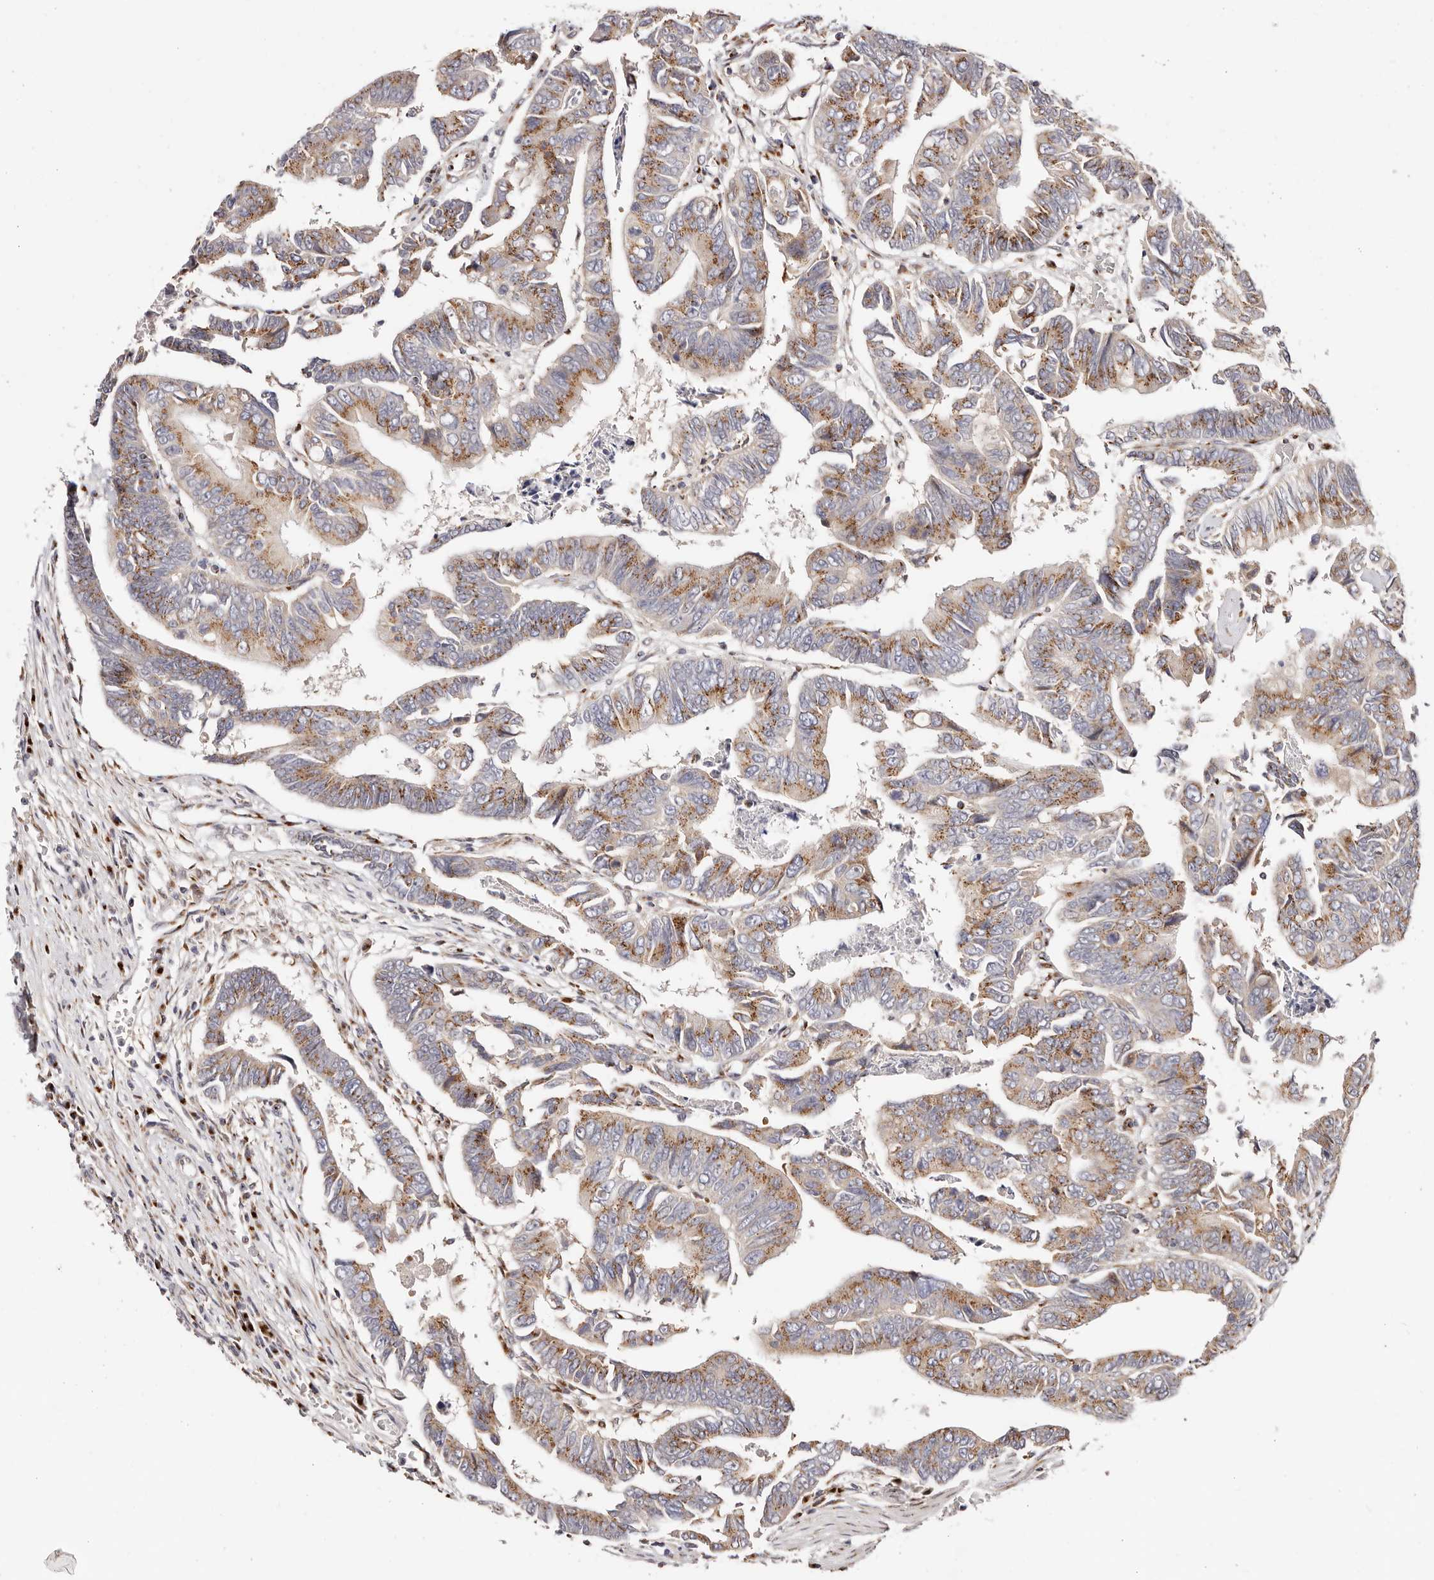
{"staining": {"intensity": "moderate", "quantity": ">75%", "location": "cytoplasmic/membranous"}, "tissue": "colorectal cancer", "cell_type": "Tumor cells", "image_type": "cancer", "snomed": [{"axis": "morphology", "description": "Adenocarcinoma, NOS"}, {"axis": "topography", "description": "Rectum"}], "caption": "The photomicrograph exhibits a brown stain indicating the presence of a protein in the cytoplasmic/membranous of tumor cells in adenocarcinoma (colorectal). (DAB = brown stain, brightfield microscopy at high magnification).", "gene": "MAPK6", "patient": {"sex": "female", "age": 65}}